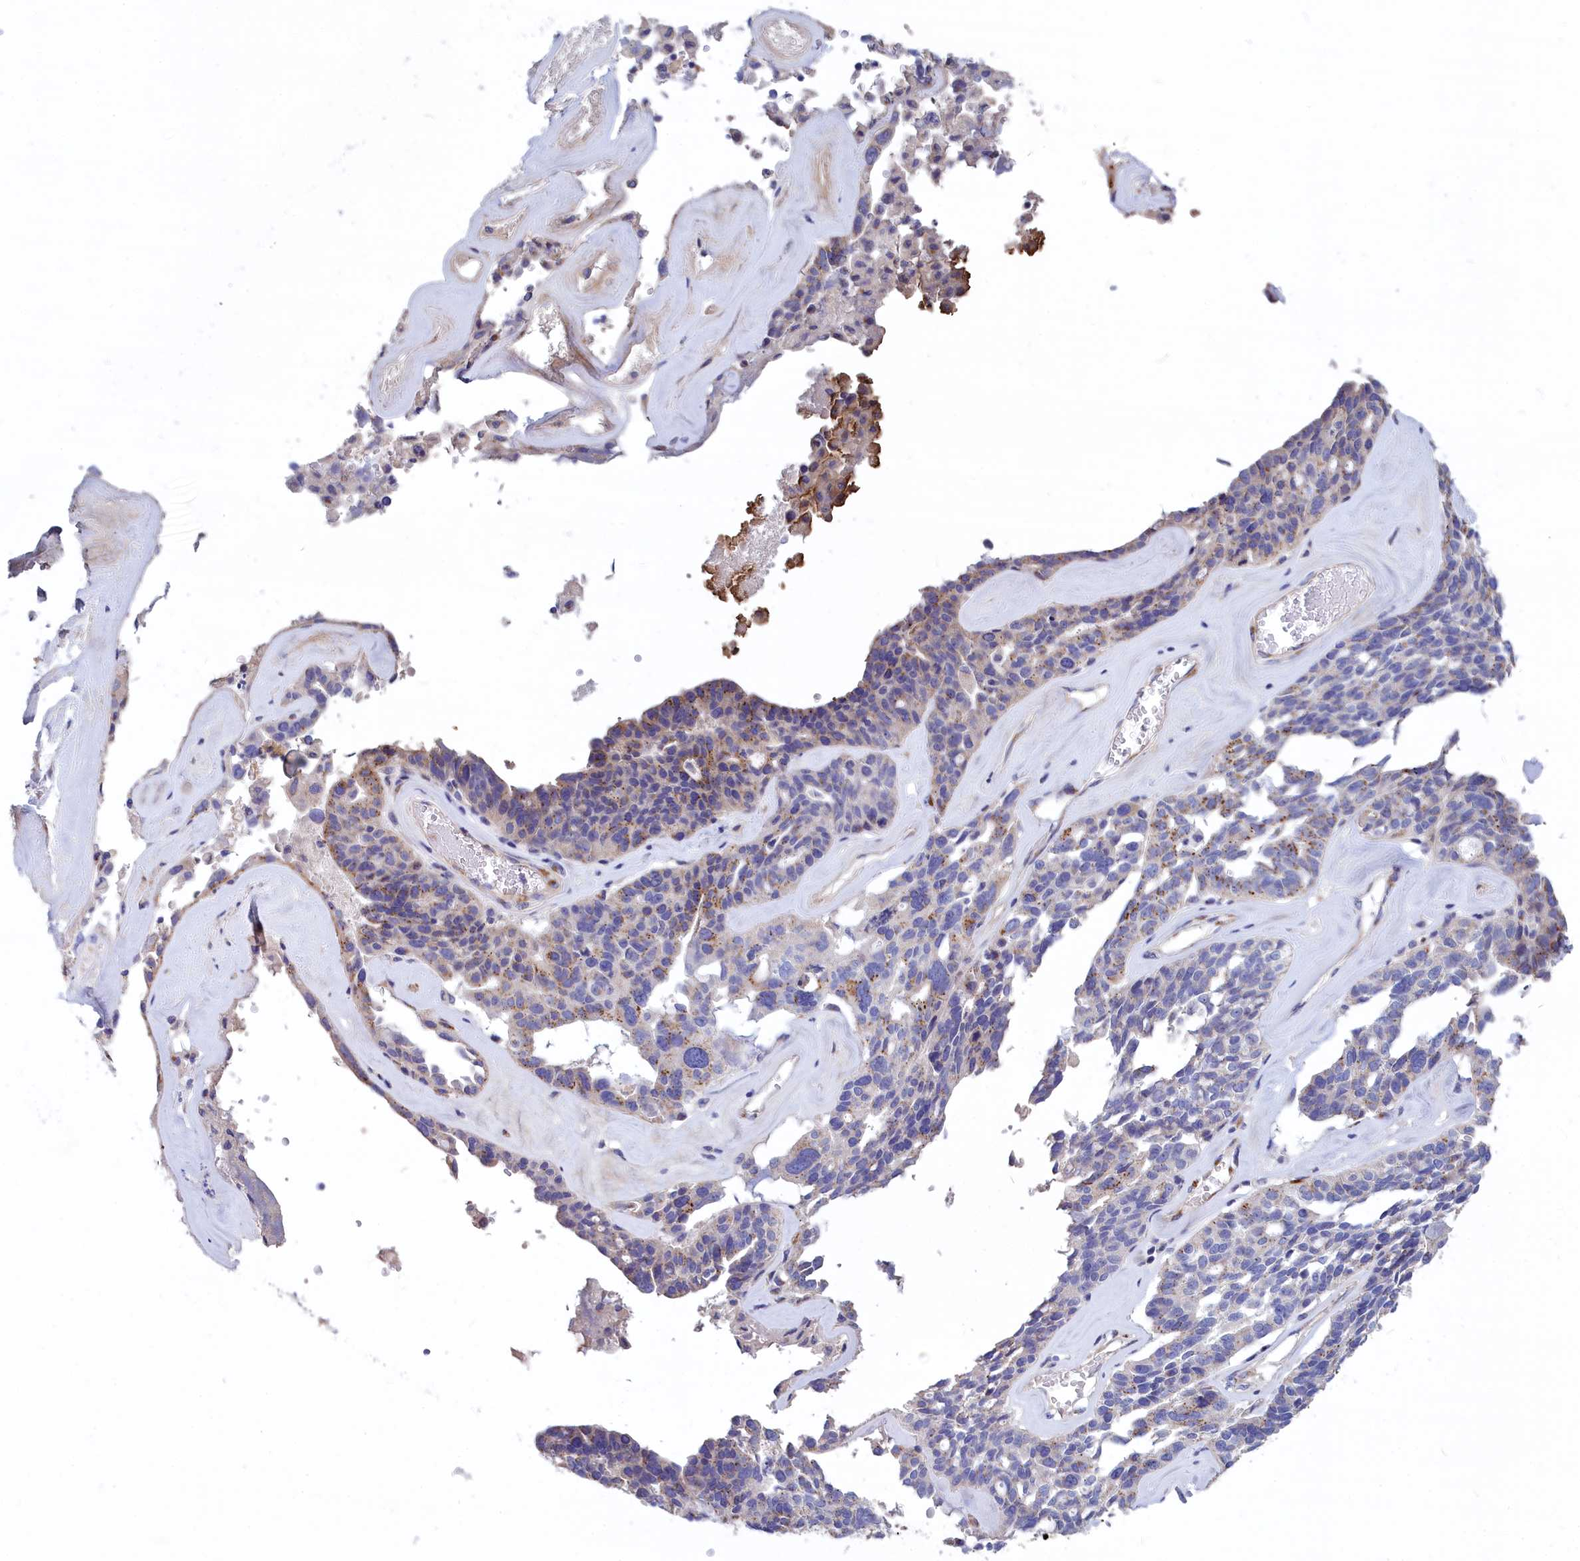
{"staining": {"intensity": "moderate", "quantity": "<25%", "location": "cytoplasmic/membranous"}, "tissue": "ovarian cancer", "cell_type": "Tumor cells", "image_type": "cancer", "snomed": [{"axis": "morphology", "description": "Cystadenocarcinoma, serous, NOS"}, {"axis": "topography", "description": "Ovary"}], "caption": "A brown stain labels moderate cytoplasmic/membranous positivity of a protein in human ovarian cancer (serous cystadenocarcinoma) tumor cells. Using DAB (3,3'-diaminobenzidine) (brown) and hematoxylin (blue) stains, captured at high magnification using brightfield microscopy.", "gene": "TUBGCP4", "patient": {"sex": "female", "age": 59}}